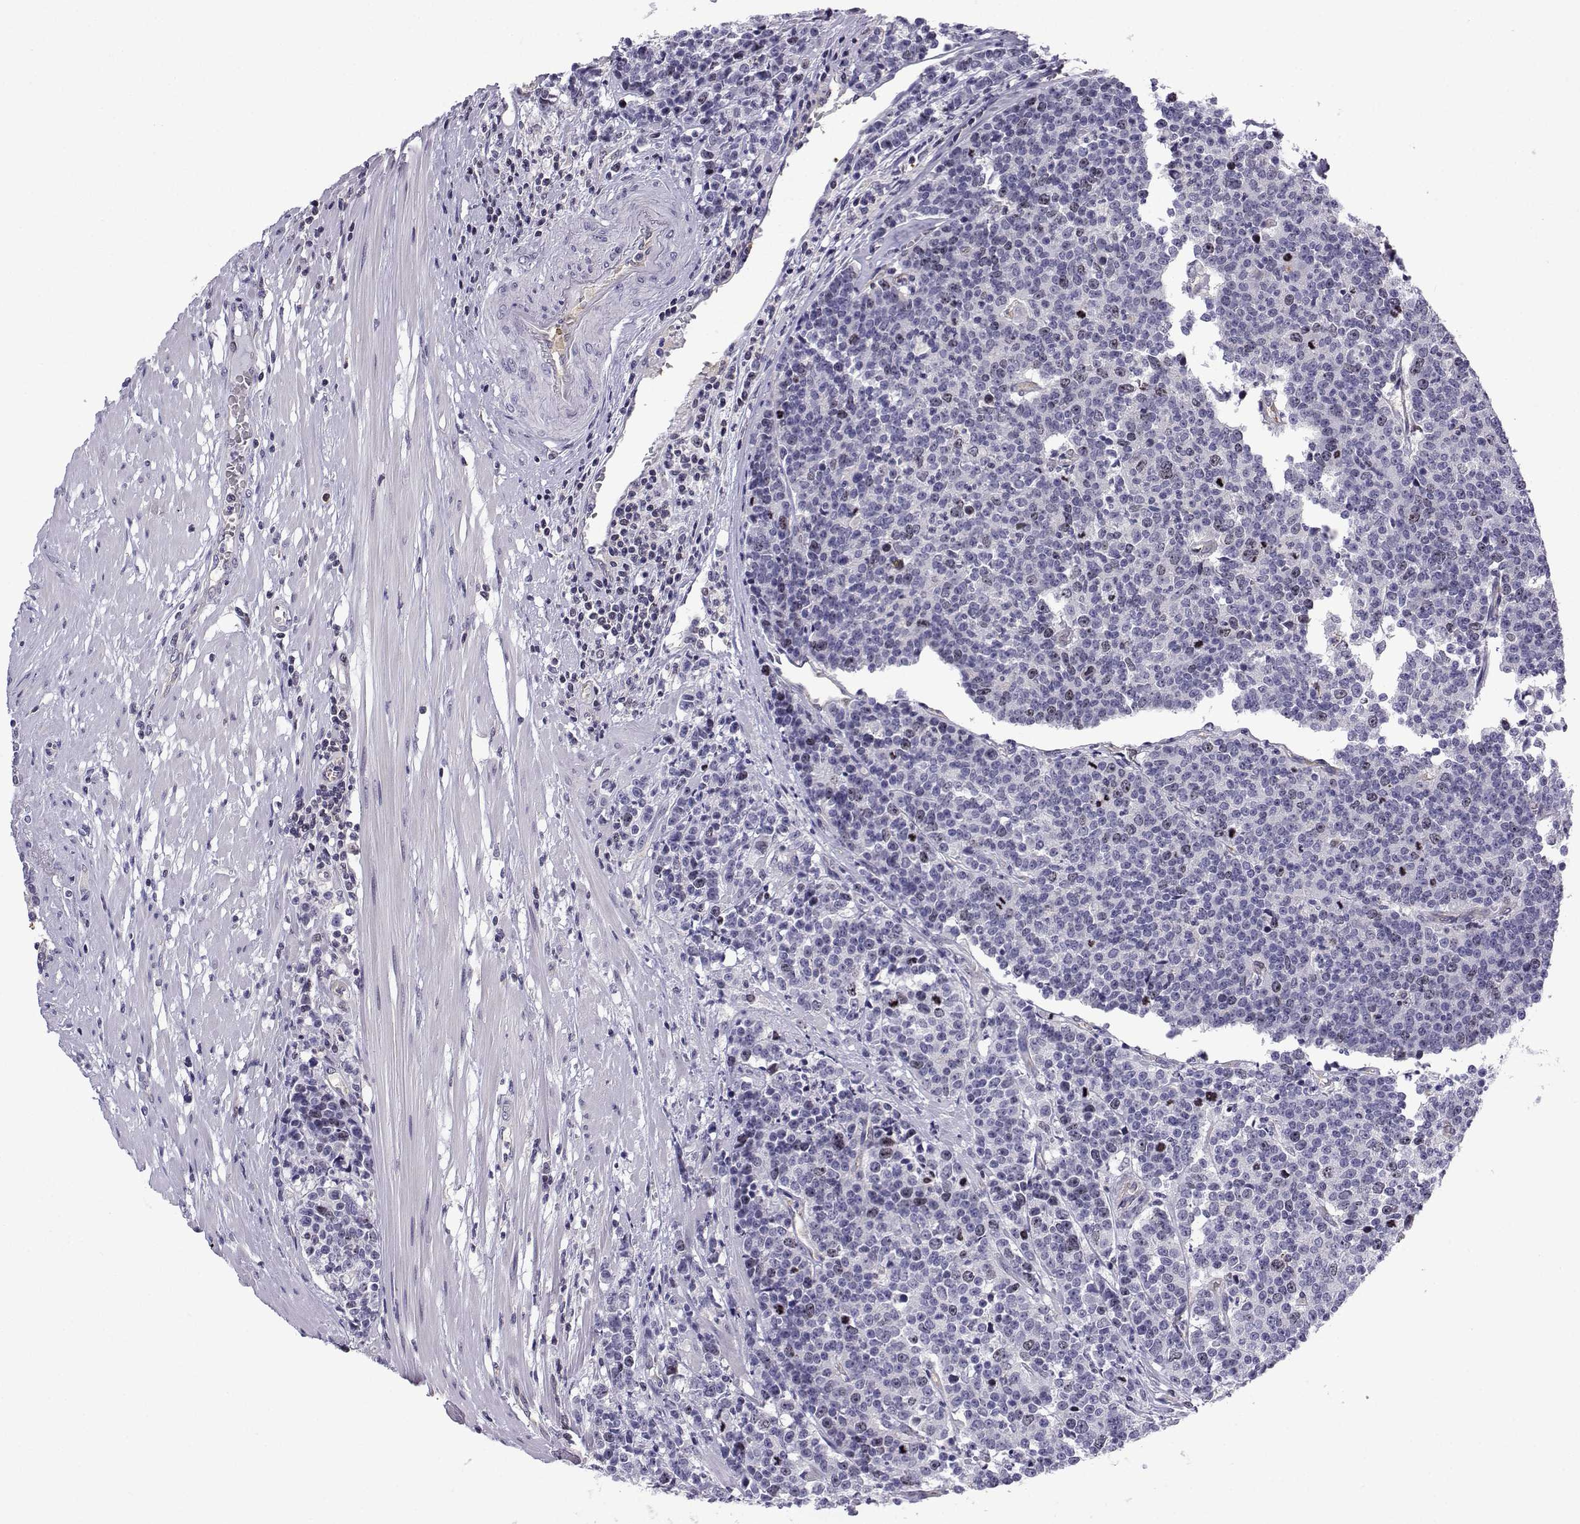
{"staining": {"intensity": "moderate", "quantity": "<25%", "location": "nuclear"}, "tissue": "prostate cancer", "cell_type": "Tumor cells", "image_type": "cancer", "snomed": [{"axis": "morphology", "description": "Adenocarcinoma, NOS"}, {"axis": "topography", "description": "Prostate"}], "caption": "Prostate cancer stained with immunohistochemistry displays moderate nuclear expression in about <25% of tumor cells.", "gene": "INCENP", "patient": {"sex": "male", "age": 67}}